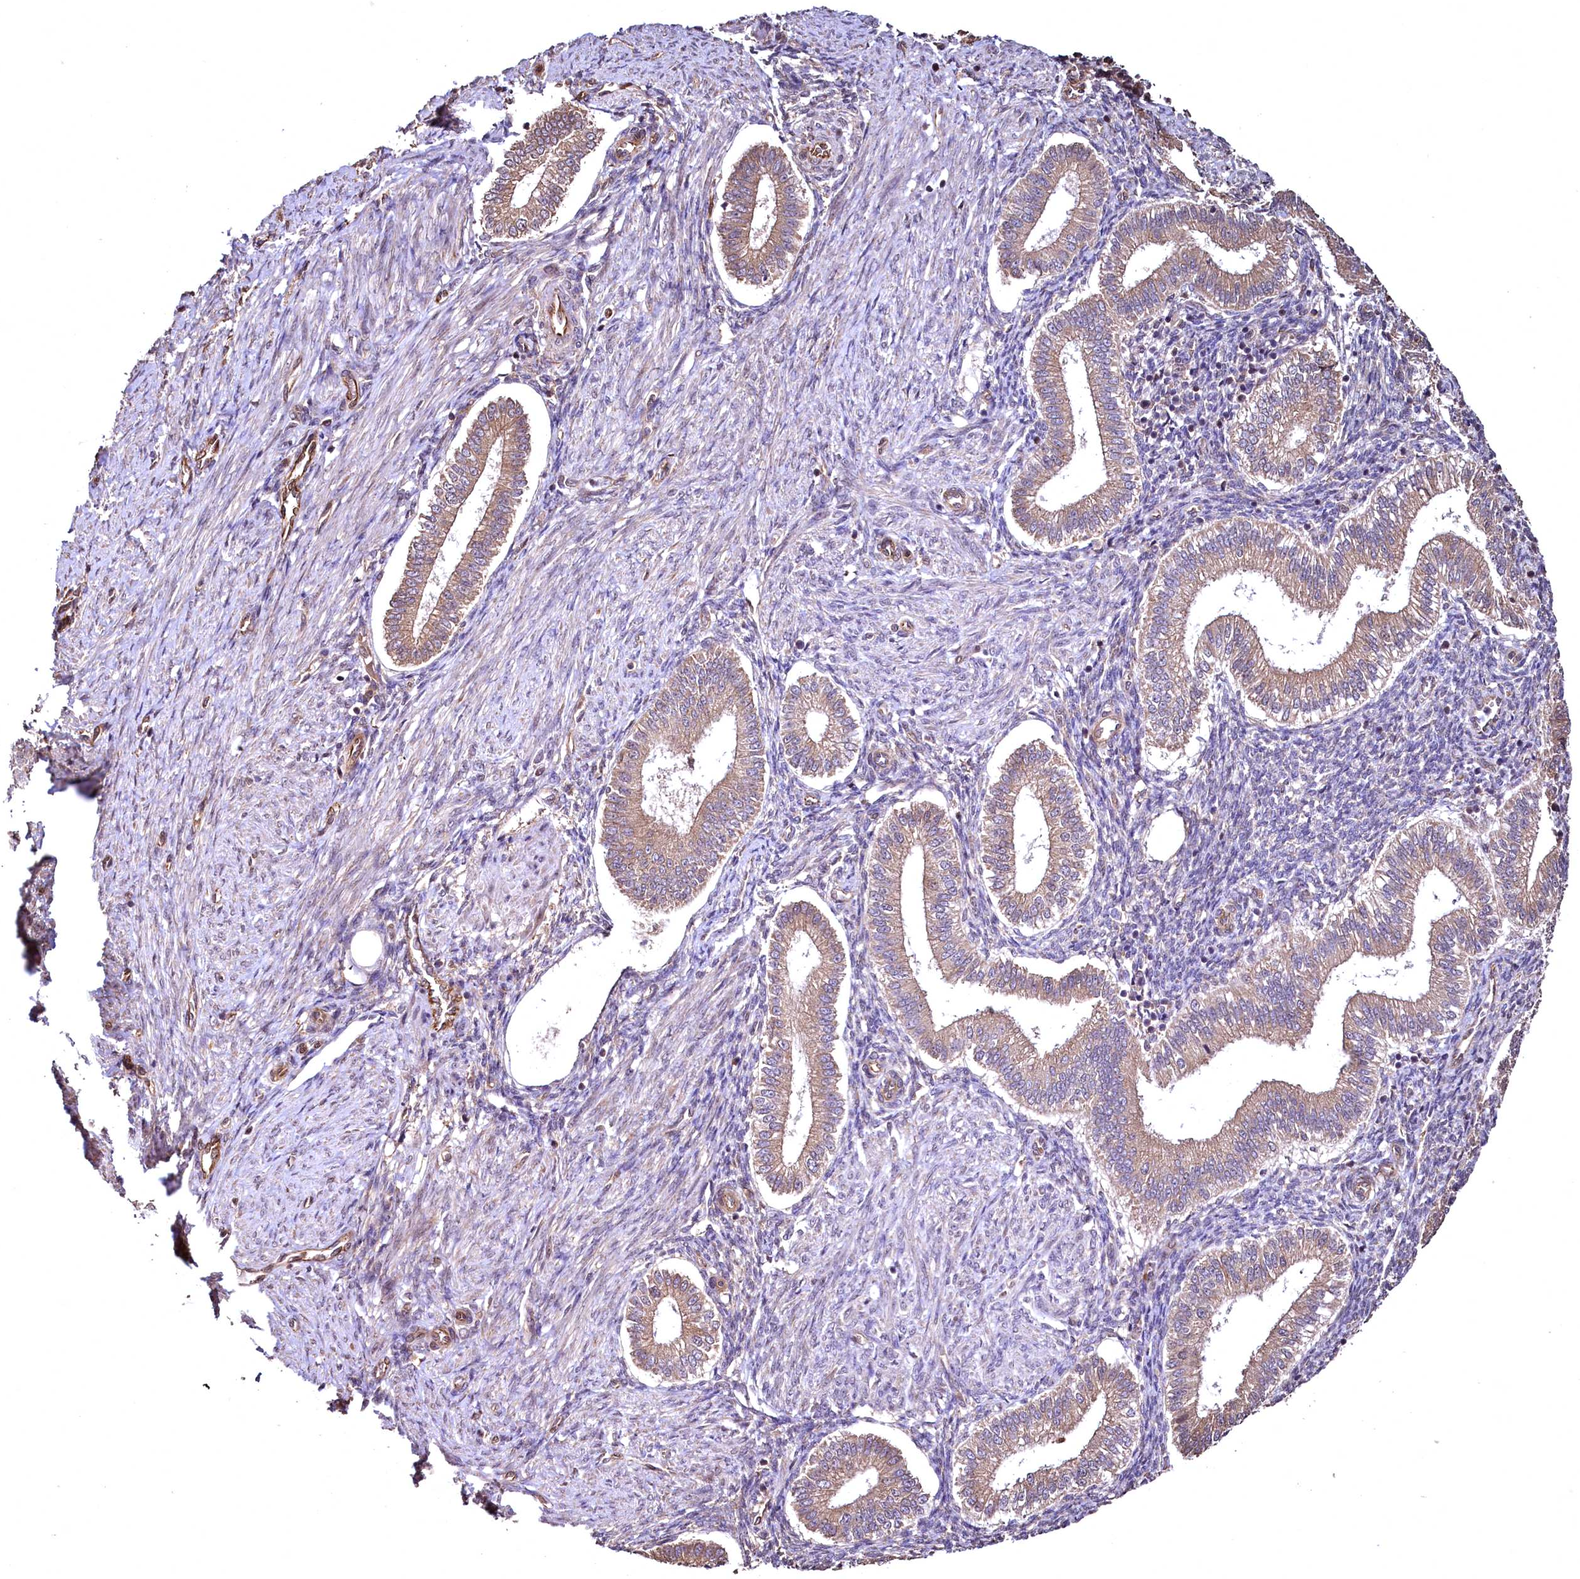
{"staining": {"intensity": "negative", "quantity": "none", "location": "none"}, "tissue": "endometrium", "cell_type": "Cells in endometrial stroma", "image_type": "normal", "snomed": [{"axis": "morphology", "description": "Normal tissue, NOS"}, {"axis": "topography", "description": "Endometrium"}], "caption": "The IHC photomicrograph has no significant positivity in cells in endometrial stroma of endometrium.", "gene": "TBCEL", "patient": {"sex": "female", "age": 24}}